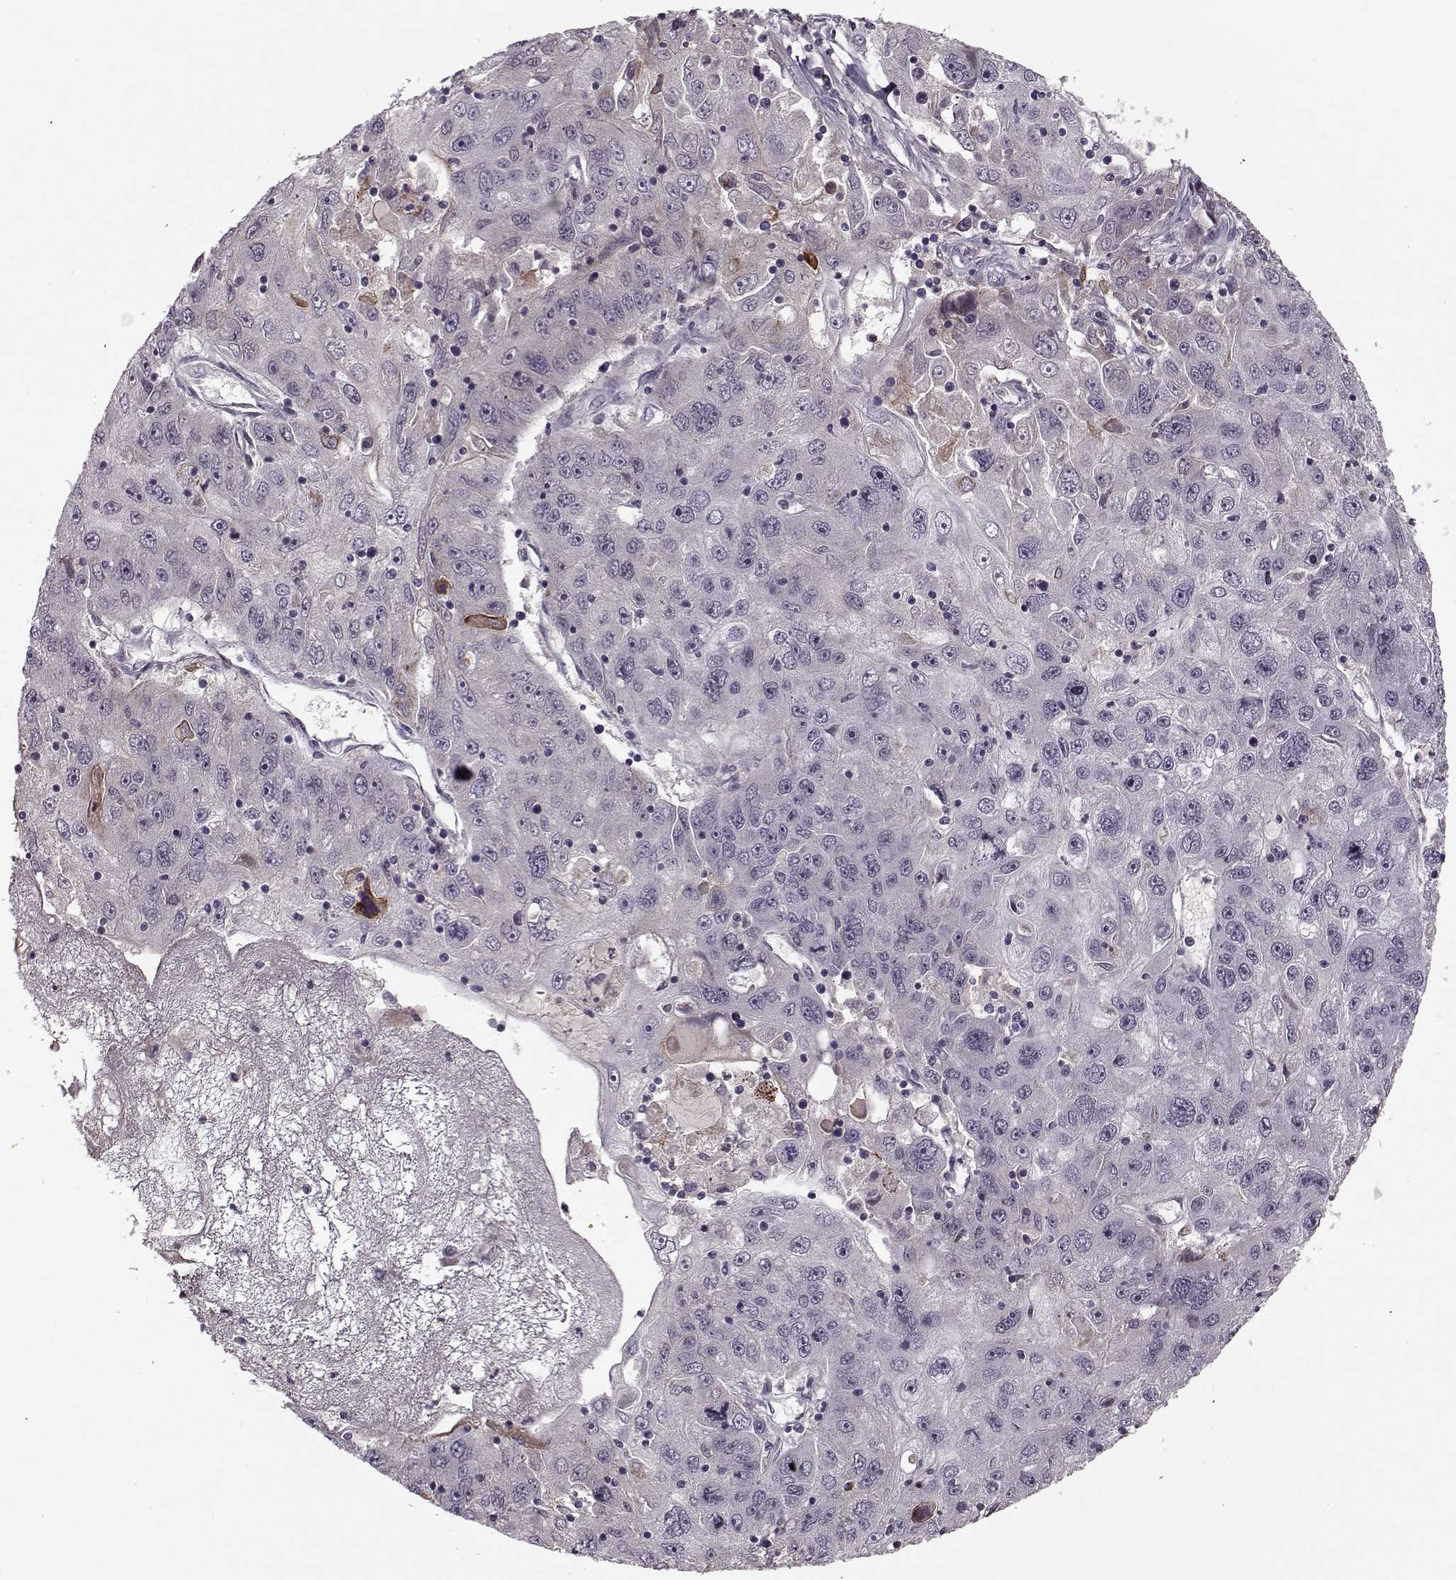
{"staining": {"intensity": "negative", "quantity": "none", "location": "none"}, "tissue": "stomach cancer", "cell_type": "Tumor cells", "image_type": "cancer", "snomed": [{"axis": "morphology", "description": "Adenocarcinoma, NOS"}, {"axis": "topography", "description": "Stomach"}], "caption": "A high-resolution image shows IHC staining of adenocarcinoma (stomach), which exhibits no significant positivity in tumor cells.", "gene": "DENND4B", "patient": {"sex": "male", "age": 56}}